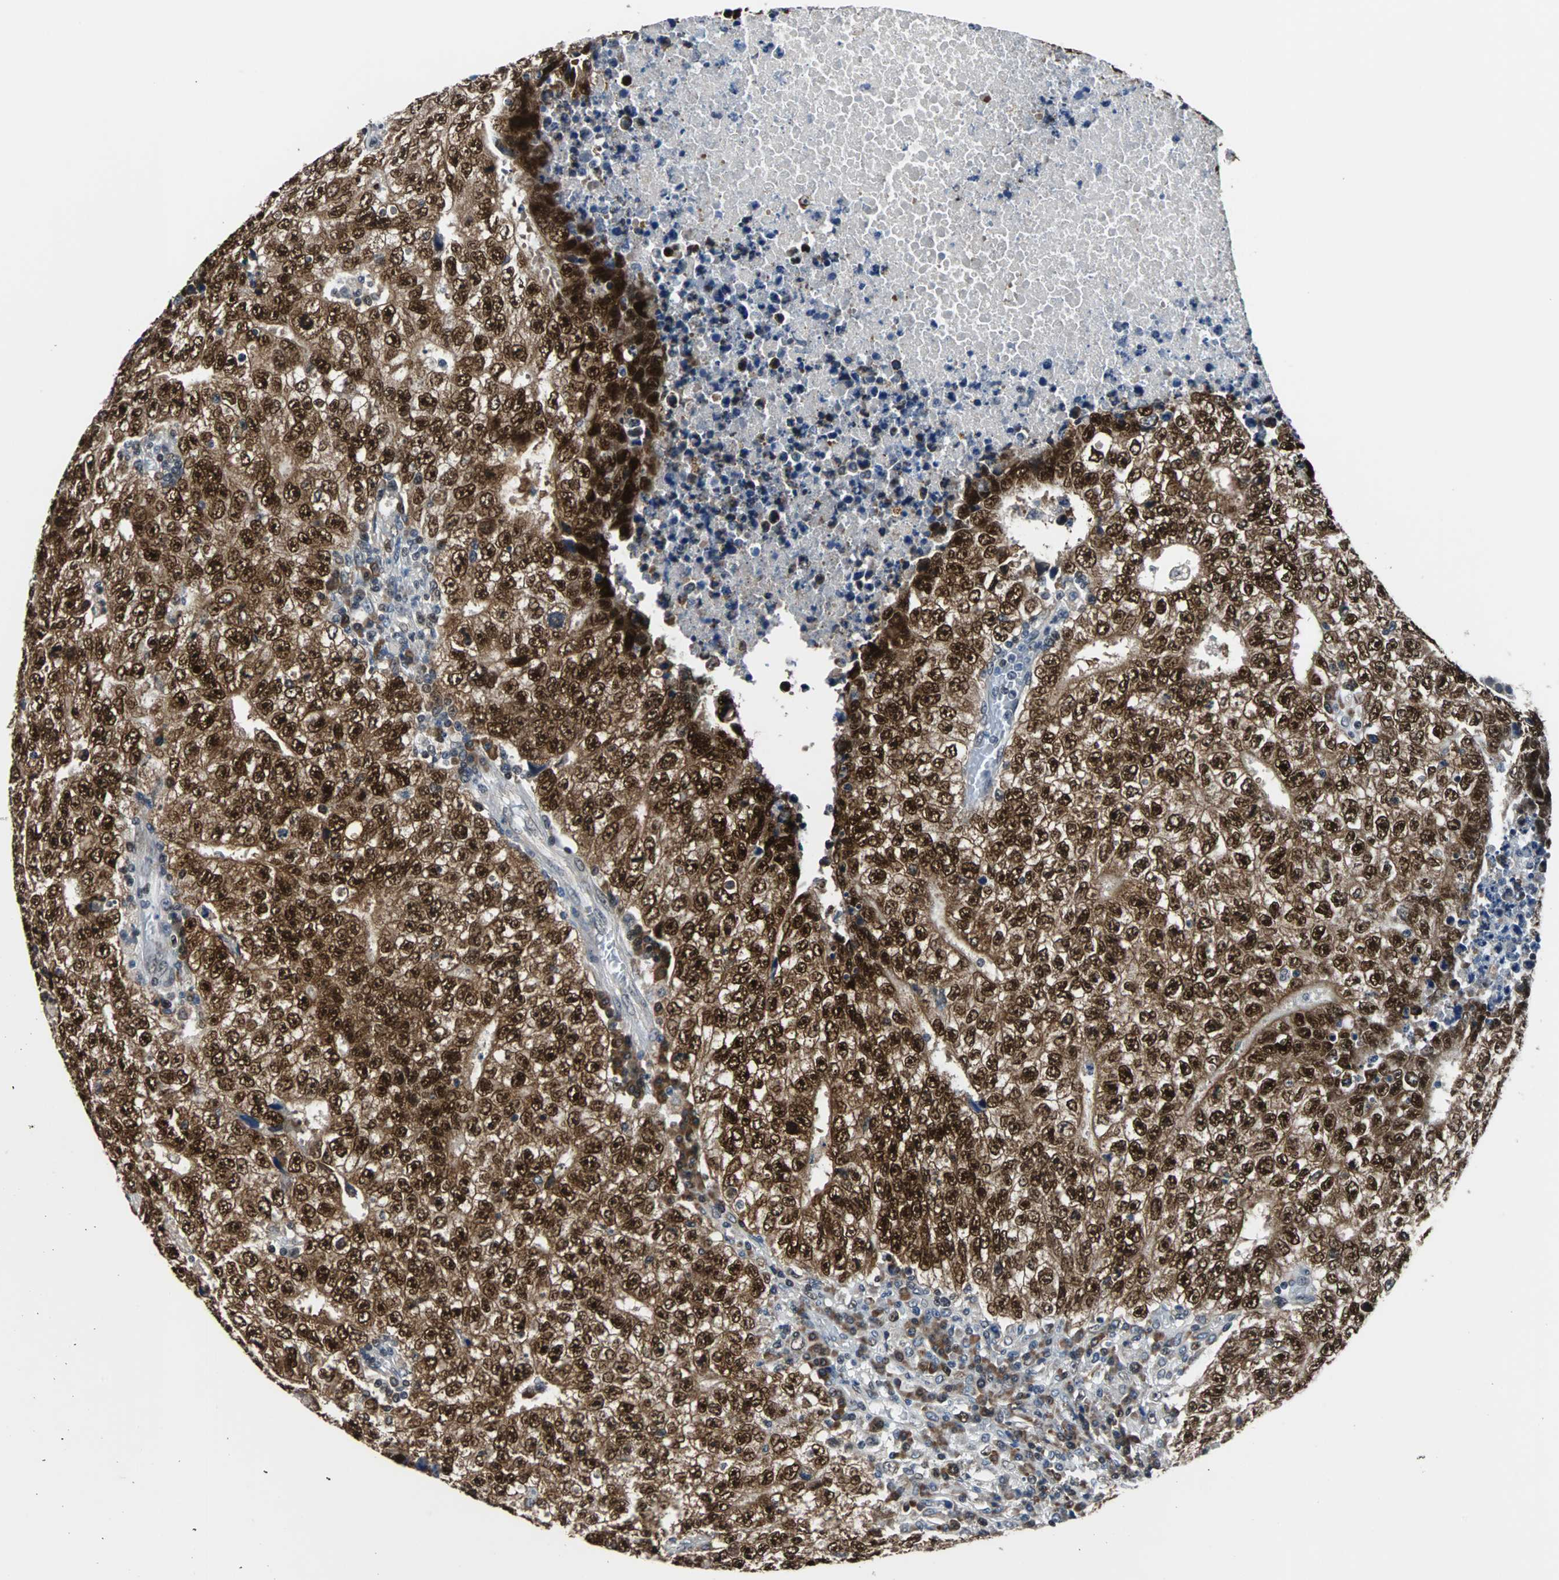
{"staining": {"intensity": "strong", "quantity": ">75%", "location": "cytoplasmic/membranous,nuclear"}, "tissue": "testis cancer", "cell_type": "Tumor cells", "image_type": "cancer", "snomed": [{"axis": "morphology", "description": "Necrosis, NOS"}, {"axis": "morphology", "description": "Carcinoma, Embryonal, NOS"}, {"axis": "topography", "description": "Testis"}], "caption": "DAB immunohistochemical staining of human embryonal carcinoma (testis) demonstrates strong cytoplasmic/membranous and nuclear protein staining in approximately >75% of tumor cells. The protein is stained brown, and the nuclei are stained in blue (DAB (3,3'-diaminobenzidine) IHC with brightfield microscopy, high magnification).", "gene": "USP28", "patient": {"sex": "male", "age": 19}}